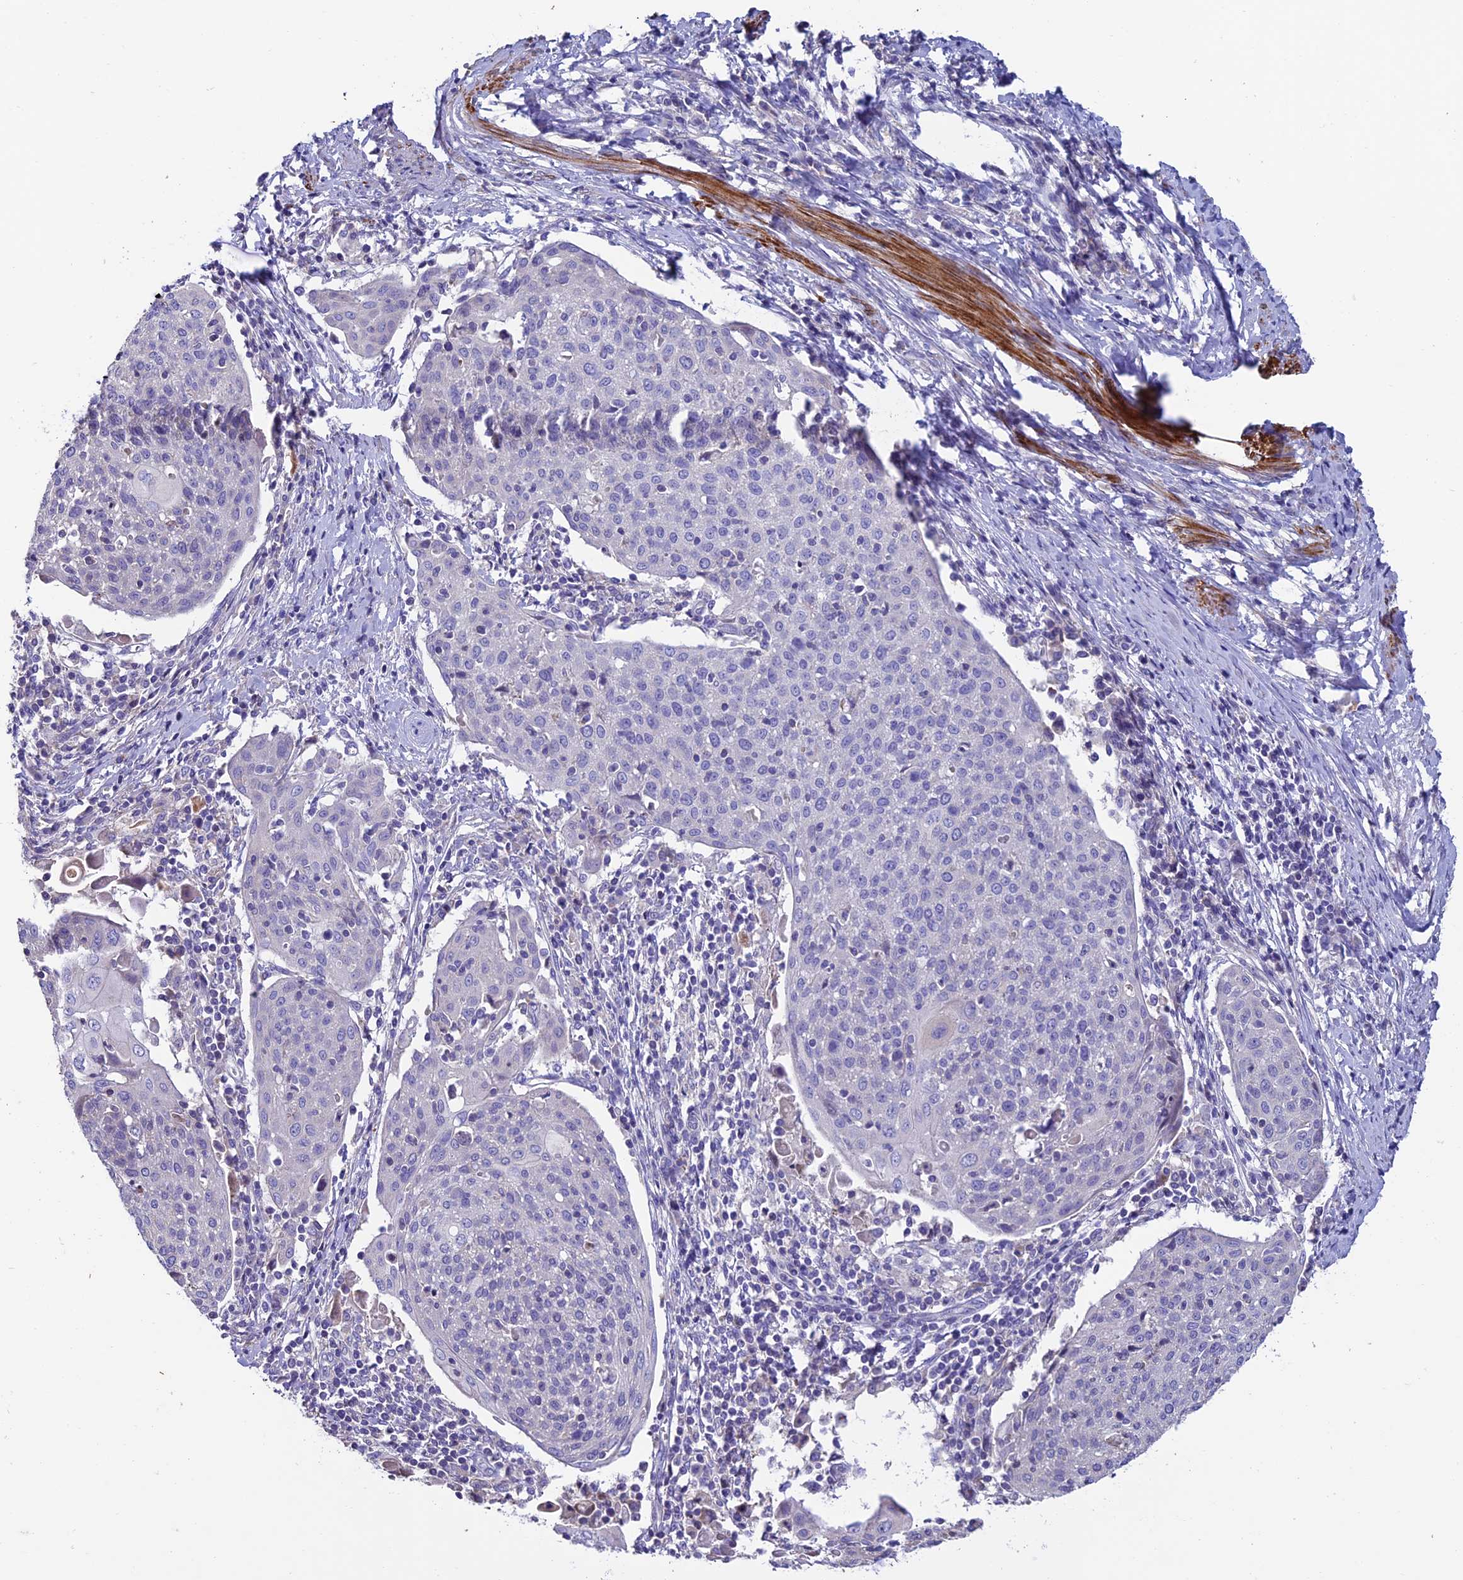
{"staining": {"intensity": "negative", "quantity": "none", "location": "none"}, "tissue": "cervical cancer", "cell_type": "Tumor cells", "image_type": "cancer", "snomed": [{"axis": "morphology", "description": "Squamous cell carcinoma, NOS"}, {"axis": "topography", "description": "Cervix"}], "caption": "Immunohistochemical staining of cervical cancer (squamous cell carcinoma) exhibits no significant staining in tumor cells.", "gene": "FAM178B", "patient": {"sex": "female", "age": 67}}